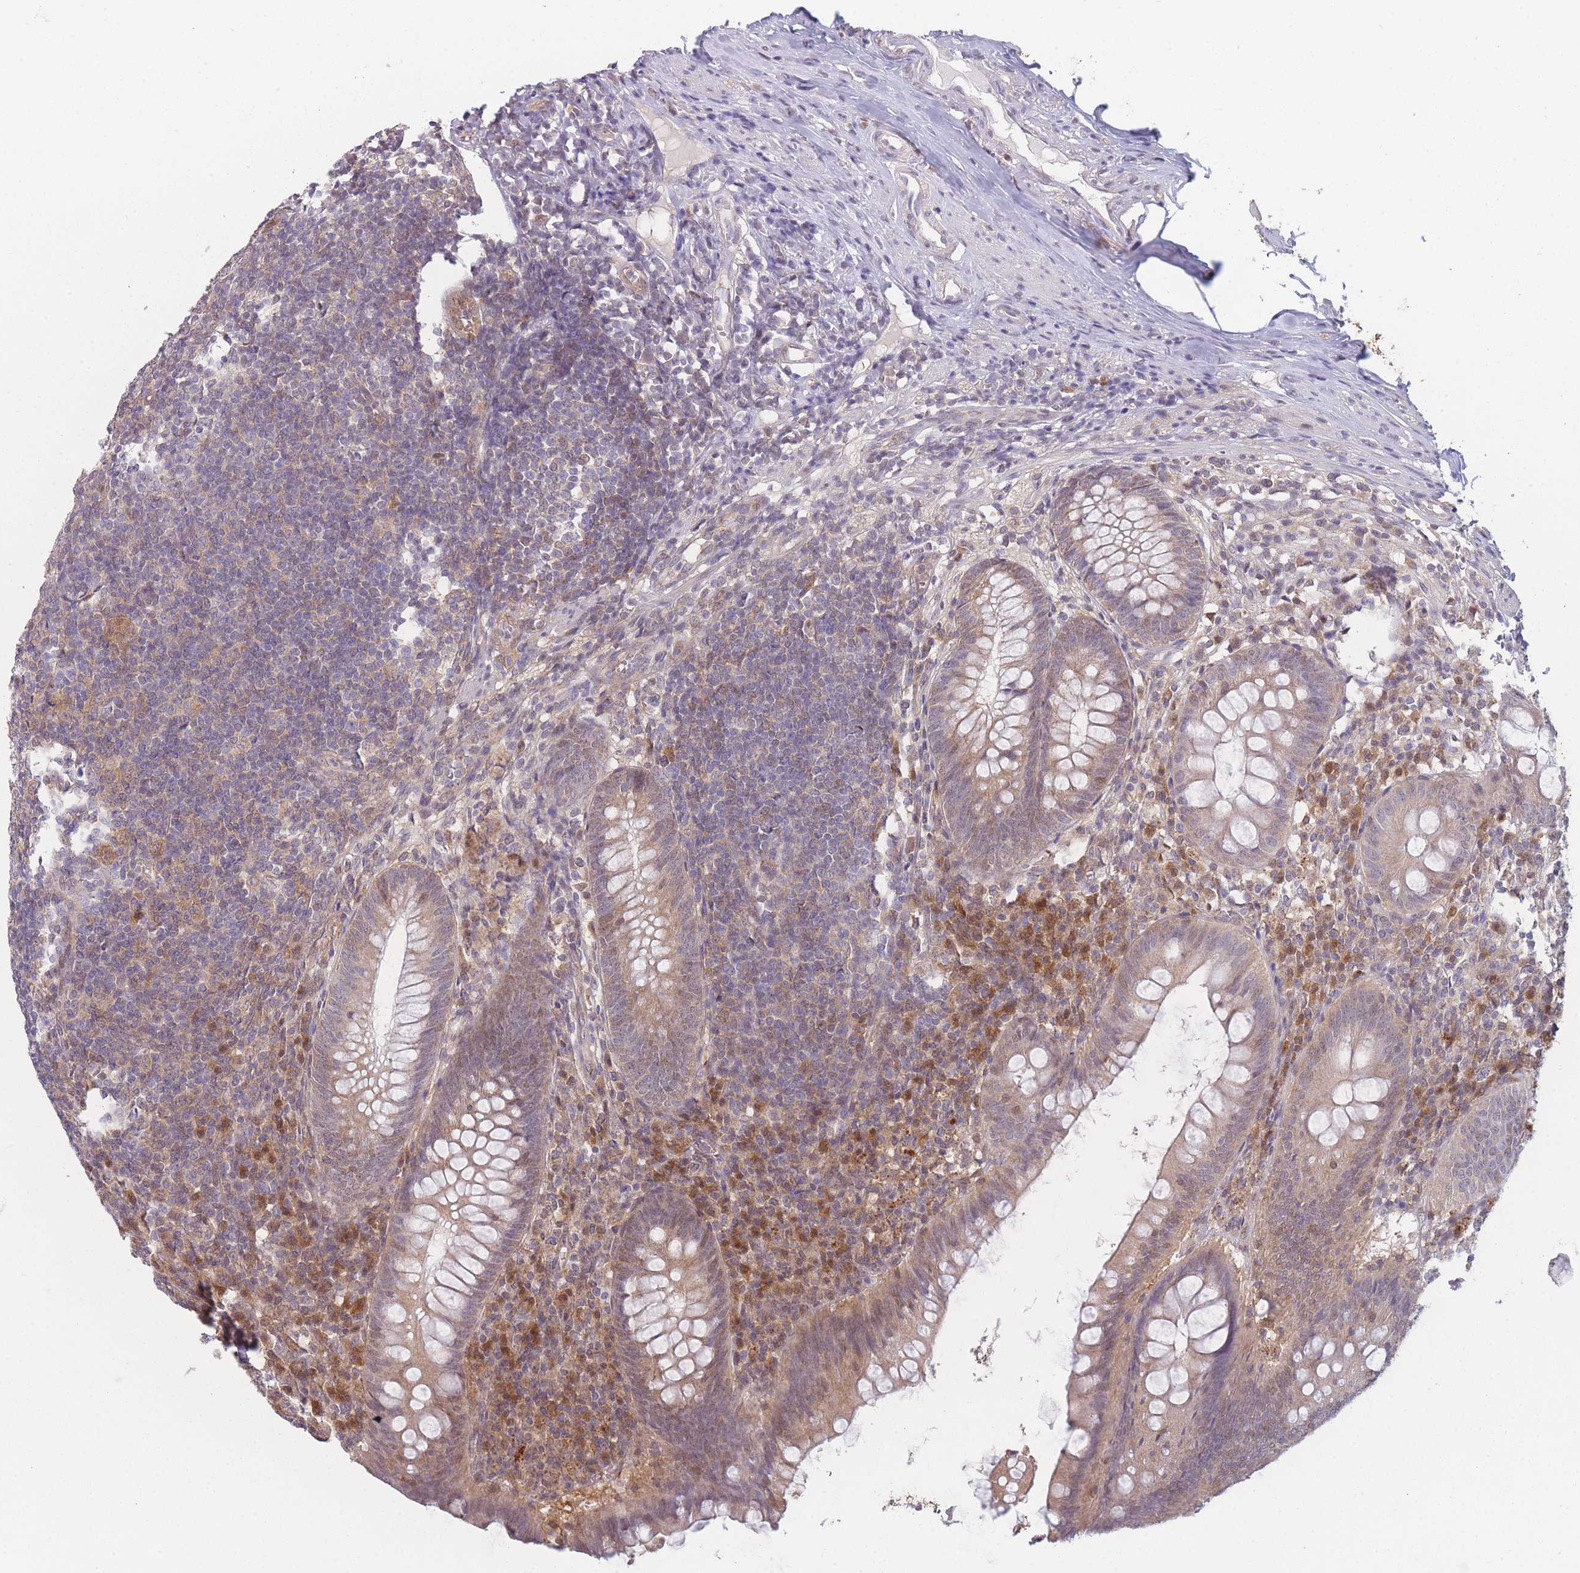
{"staining": {"intensity": "strong", "quantity": "25%-75%", "location": "cytoplasmic/membranous"}, "tissue": "appendix", "cell_type": "Glandular cells", "image_type": "normal", "snomed": [{"axis": "morphology", "description": "Normal tissue, NOS"}, {"axis": "topography", "description": "Appendix"}], "caption": "Immunohistochemical staining of normal appendix exhibits high levels of strong cytoplasmic/membranous expression in approximately 25%-75% of glandular cells. The protein of interest is stained brown, and the nuclei are stained in blue (DAB (3,3'-diaminobenzidine) IHC with brightfield microscopy, high magnification).", "gene": "MRI1", "patient": {"sex": "male", "age": 56}}